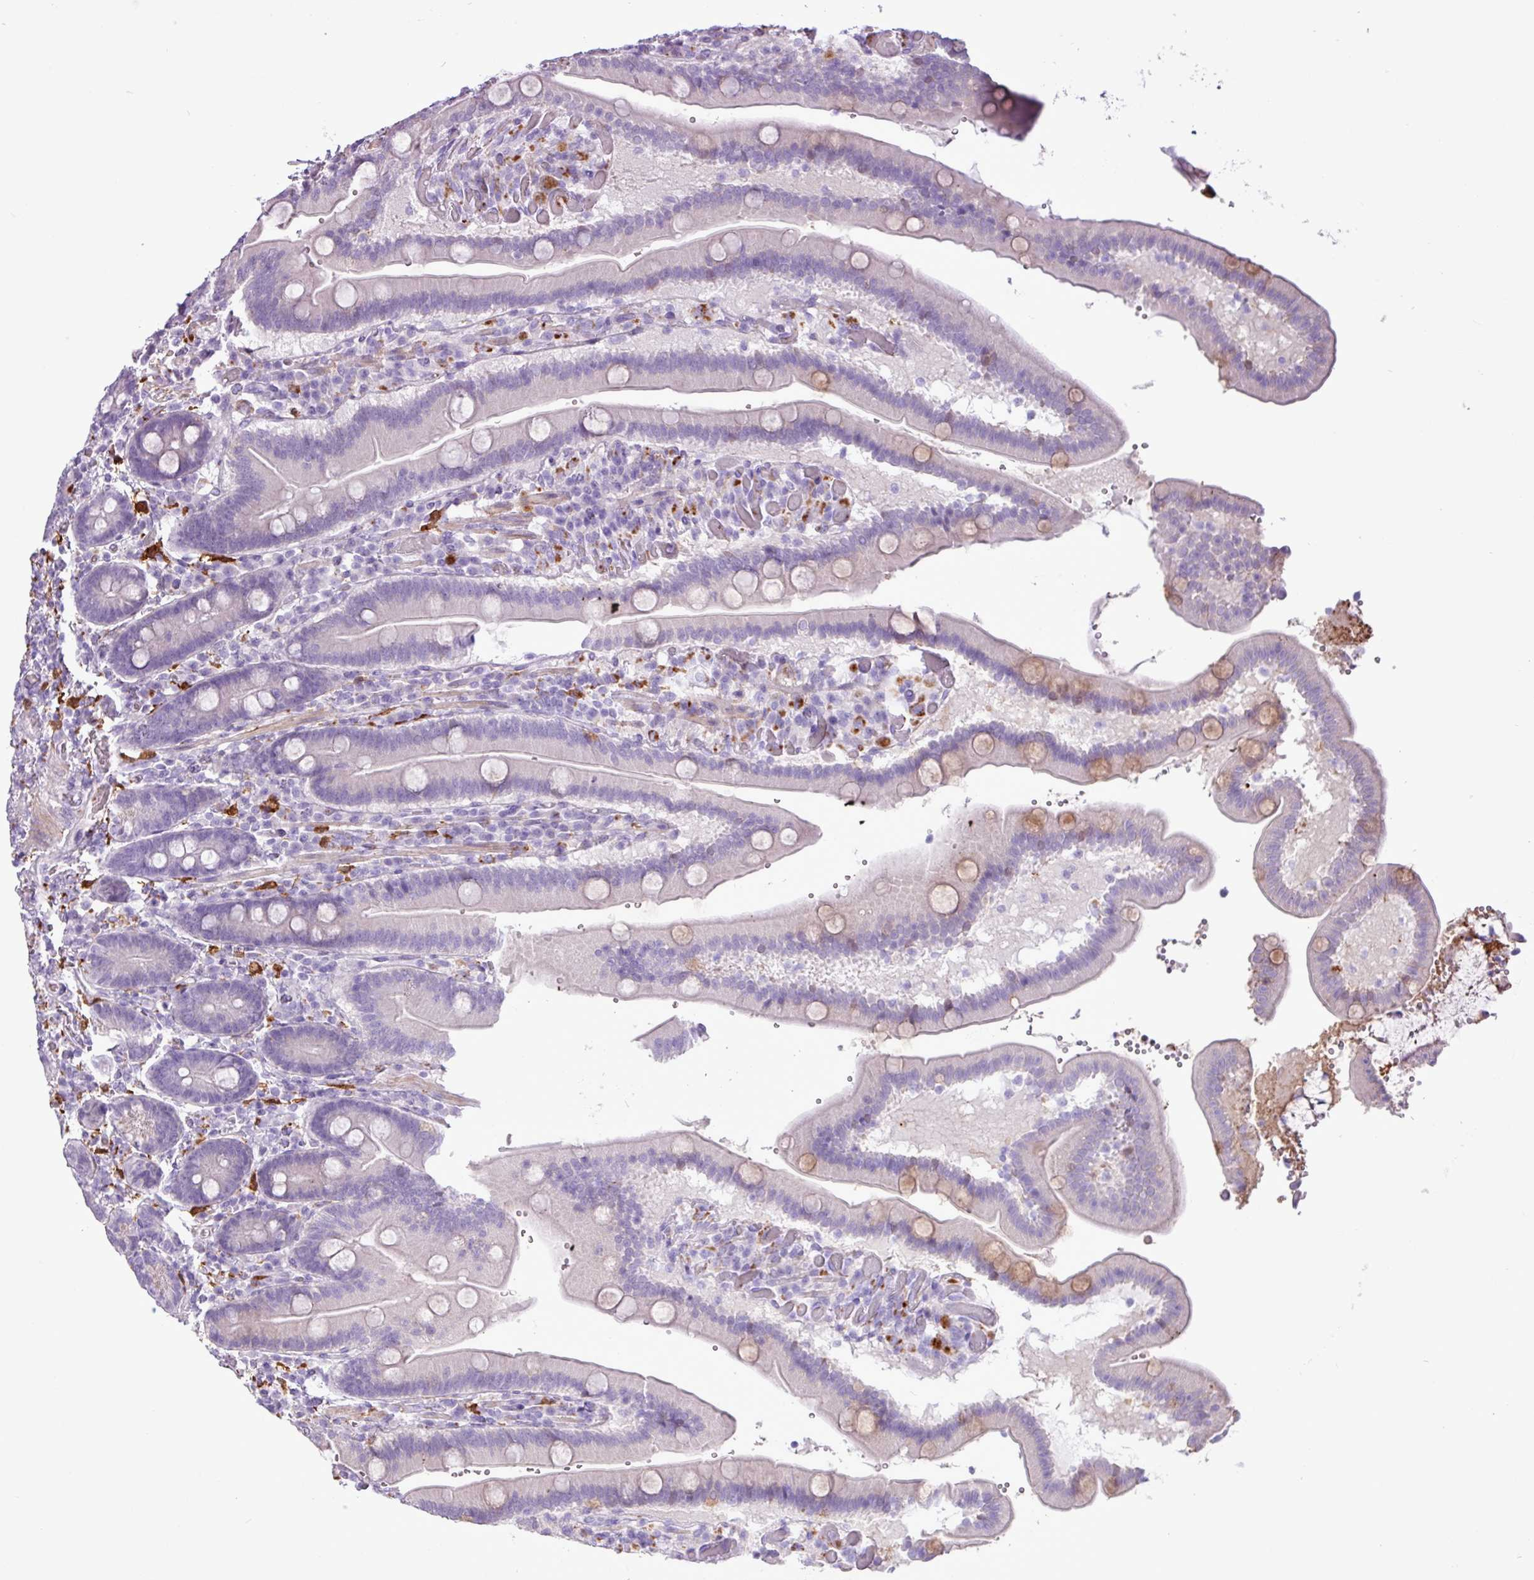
{"staining": {"intensity": "weak", "quantity": "<25%", "location": "cytoplasmic/membranous"}, "tissue": "duodenum", "cell_type": "Glandular cells", "image_type": "normal", "snomed": [{"axis": "morphology", "description": "Normal tissue, NOS"}, {"axis": "topography", "description": "Duodenum"}], "caption": "High power microscopy image of an IHC micrograph of unremarkable duodenum, revealing no significant positivity in glandular cells.", "gene": "TMEM200C", "patient": {"sex": "female", "age": 62}}